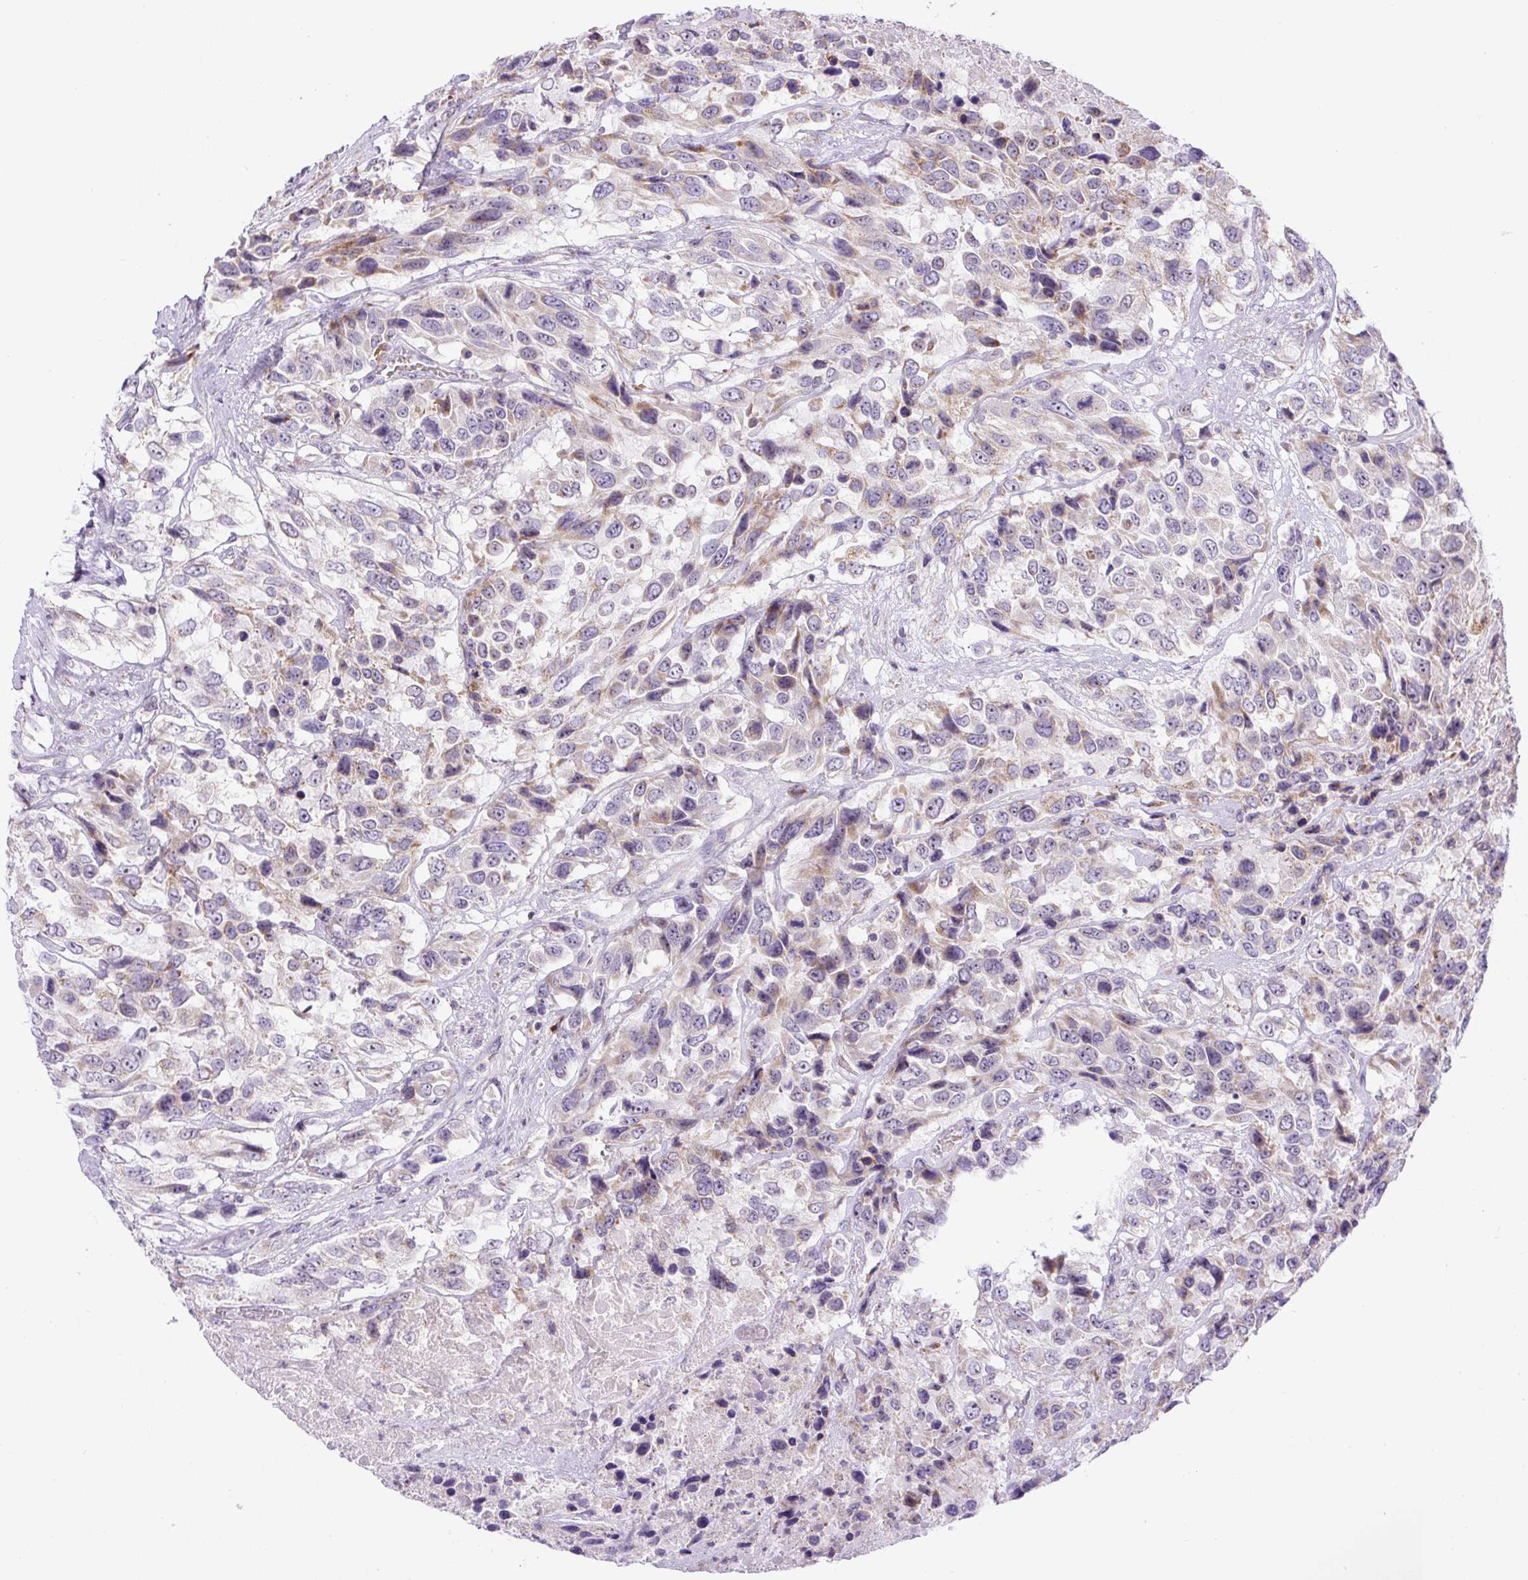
{"staining": {"intensity": "moderate", "quantity": "25%-75%", "location": "cytoplasmic/membranous"}, "tissue": "urothelial cancer", "cell_type": "Tumor cells", "image_type": "cancer", "snomed": [{"axis": "morphology", "description": "Urothelial carcinoma, High grade"}, {"axis": "topography", "description": "Urinary bladder"}], "caption": "IHC image of urothelial cancer stained for a protein (brown), which displays medium levels of moderate cytoplasmic/membranous staining in approximately 25%-75% of tumor cells.", "gene": "ZNF596", "patient": {"sex": "female", "age": 70}}